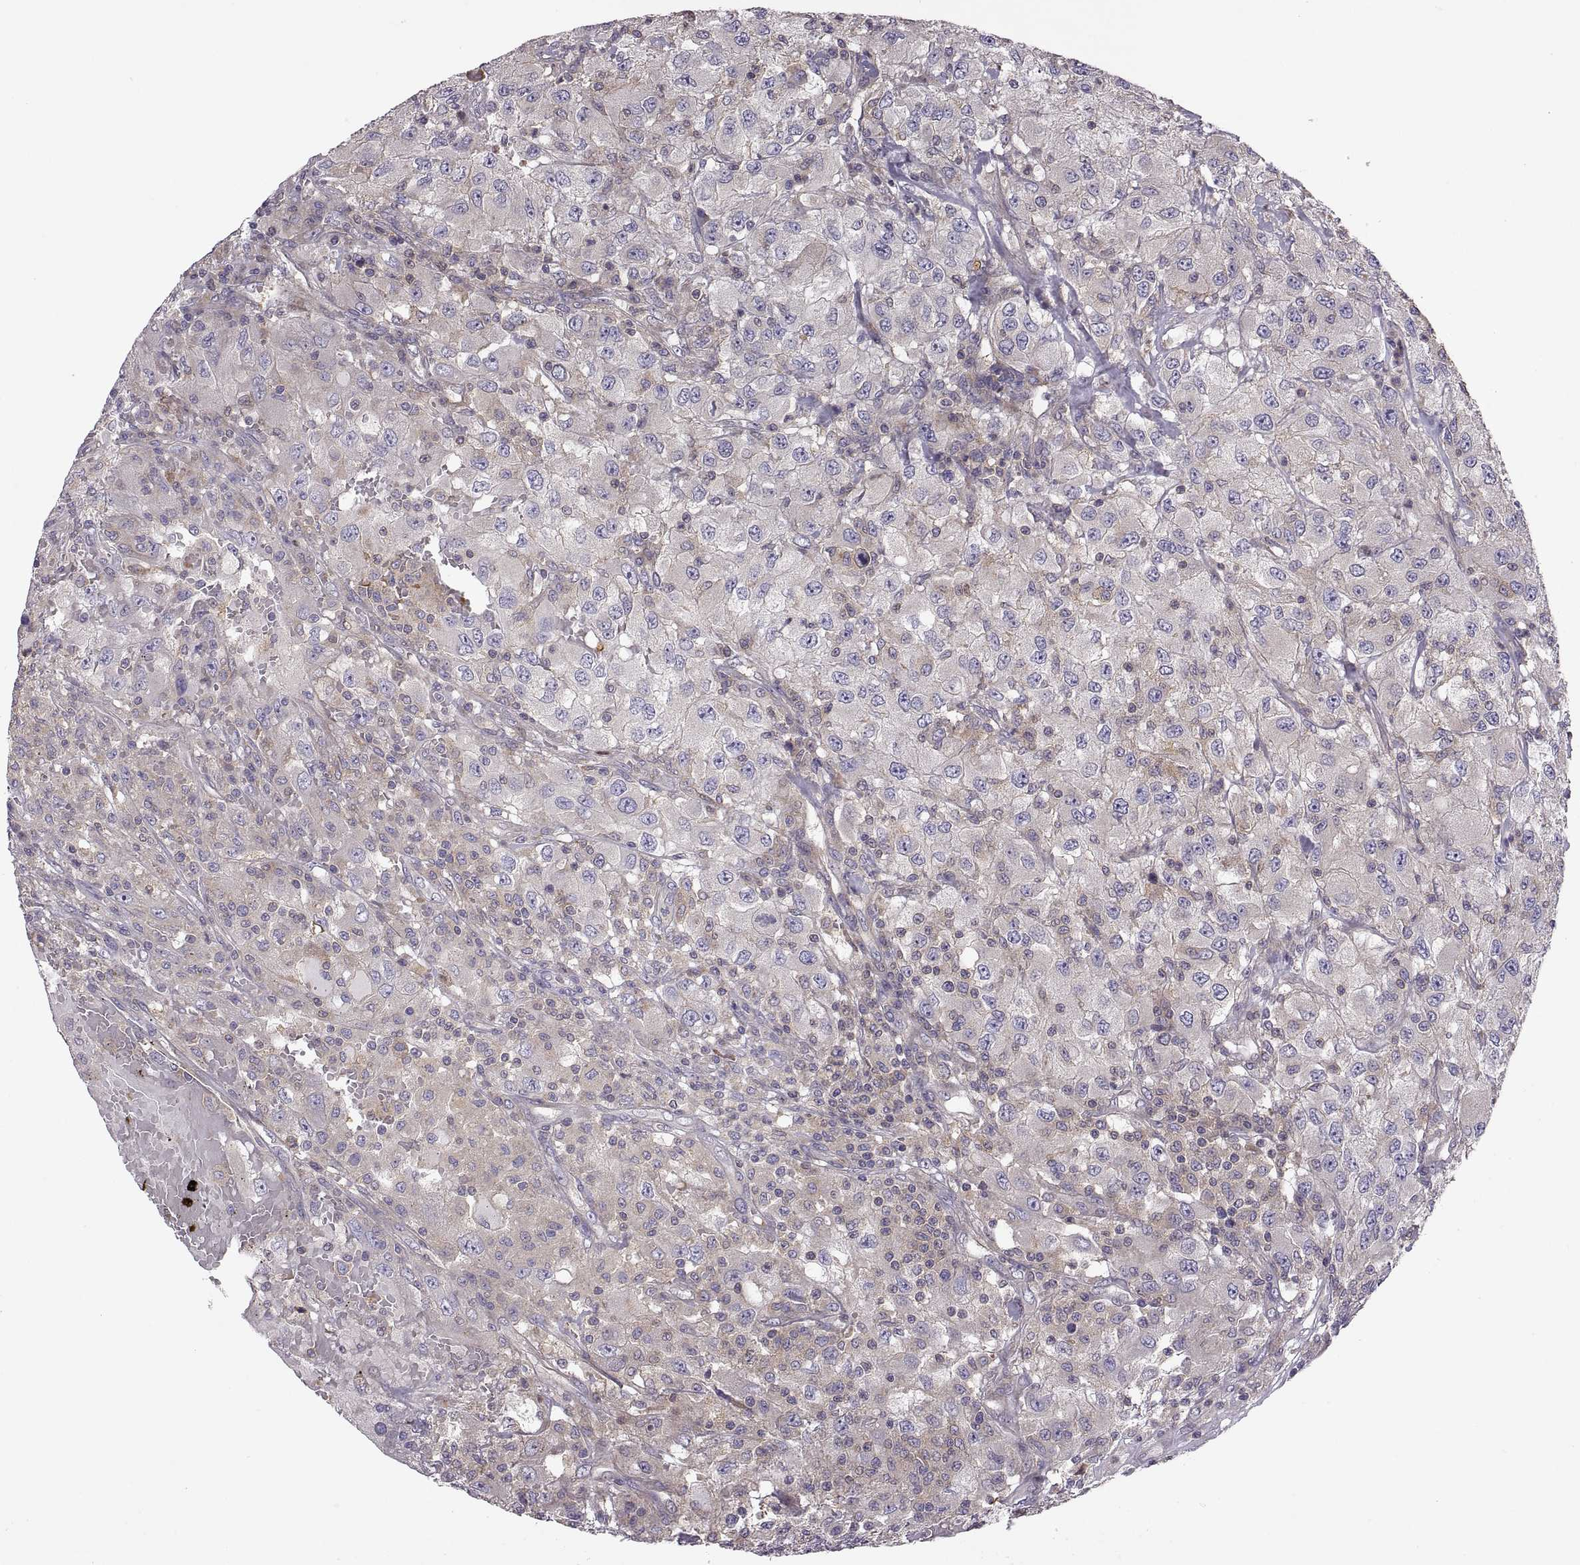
{"staining": {"intensity": "weak", "quantity": "<25%", "location": "cytoplasmic/membranous"}, "tissue": "renal cancer", "cell_type": "Tumor cells", "image_type": "cancer", "snomed": [{"axis": "morphology", "description": "Adenocarcinoma, NOS"}, {"axis": "topography", "description": "Kidney"}], "caption": "A high-resolution micrograph shows immunohistochemistry (IHC) staining of renal cancer, which displays no significant staining in tumor cells.", "gene": "SPATA32", "patient": {"sex": "female", "age": 67}}